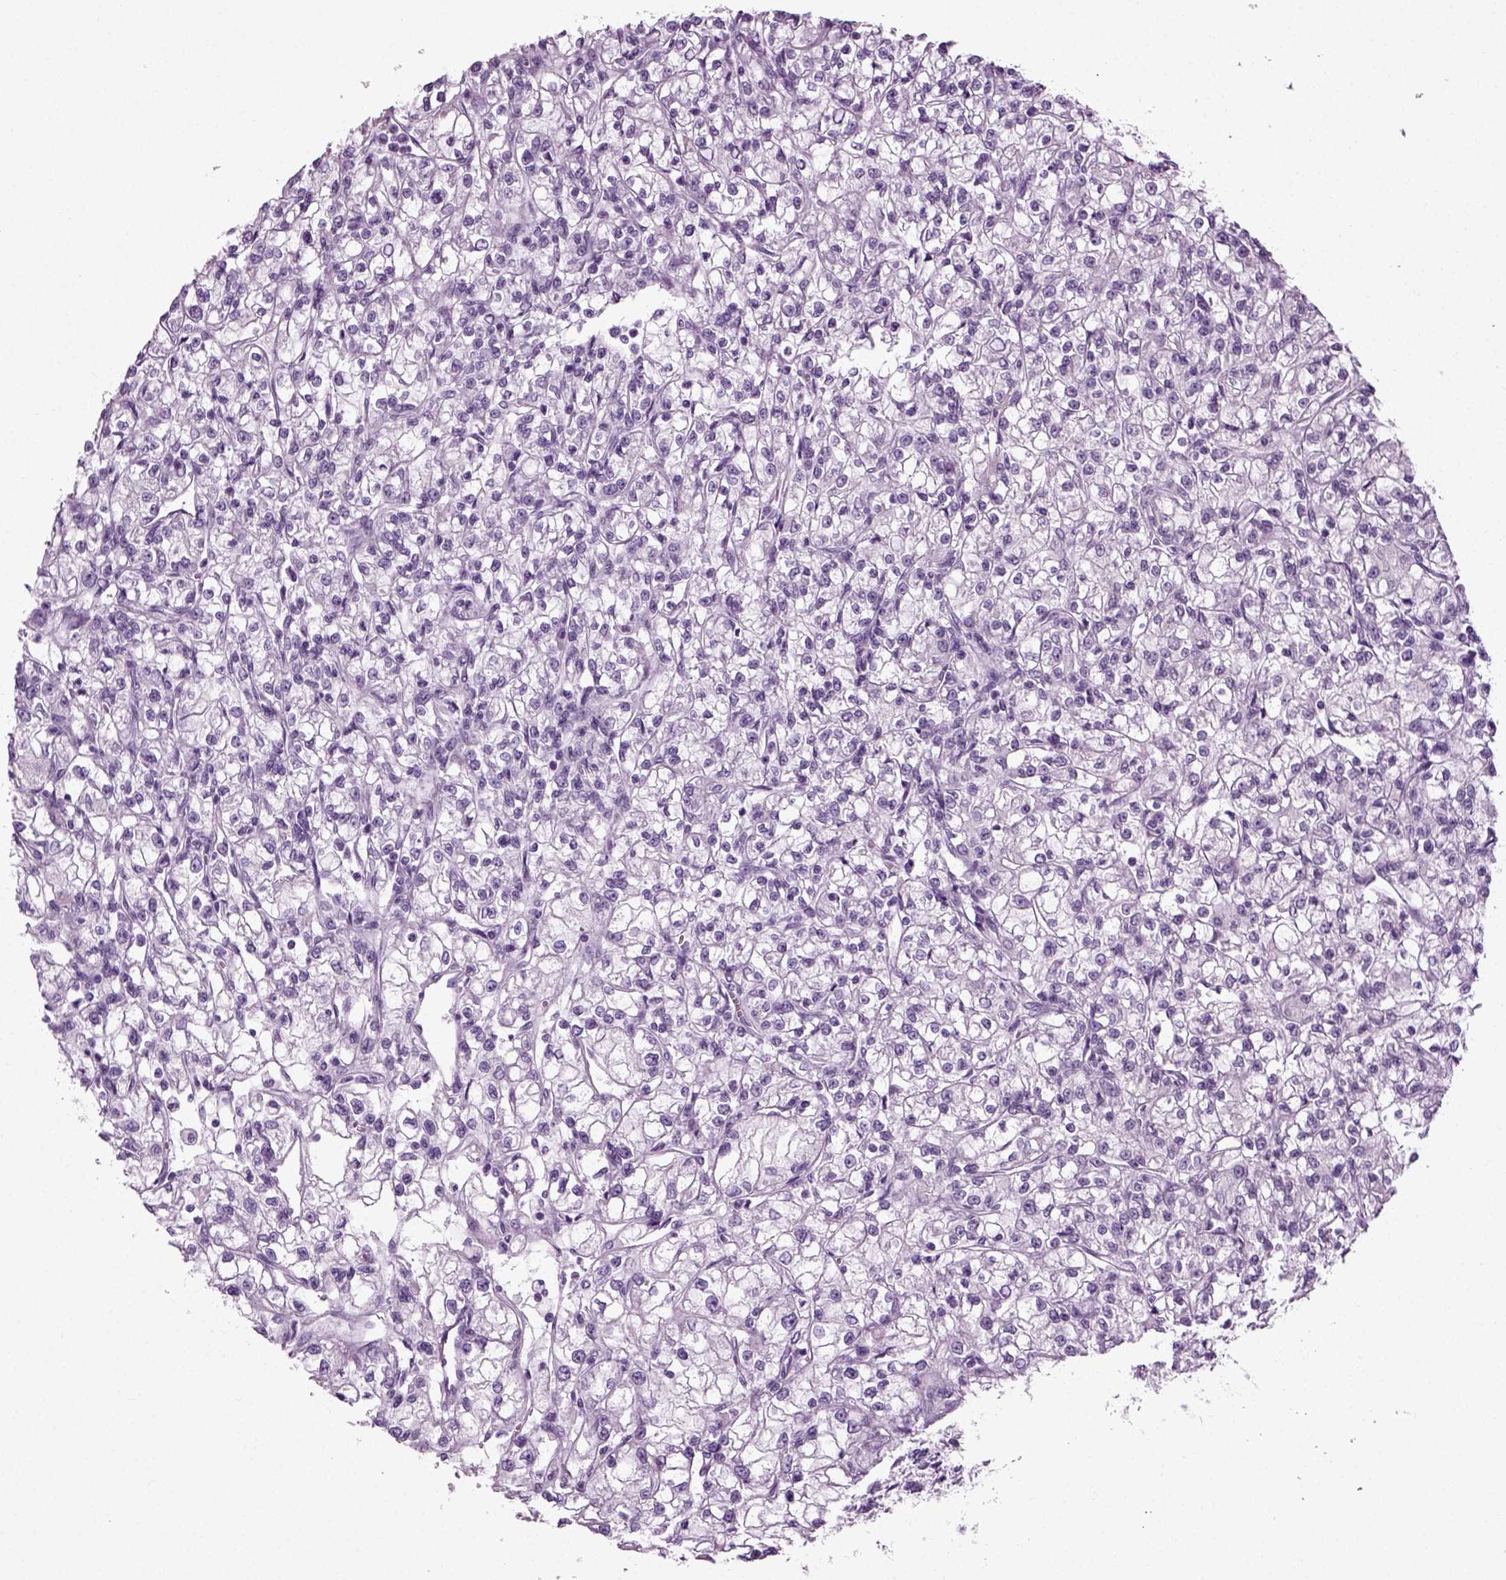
{"staining": {"intensity": "negative", "quantity": "none", "location": "none"}, "tissue": "renal cancer", "cell_type": "Tumor cells", "image_type": "cancer", "snomed": [{"axis": "morphology", "description": "Adenocarcinoma, NOS"}, {"axis": "topography", "description": "Kidney"}], "caption": "A high-resolution image shows immunohistochemistry (IHC) staining of adenocarcinoma (renal), which reveals no significant staining in tumor cells.", "gene": "PRLH", "patient": {"sex": "female", "age": 59}}